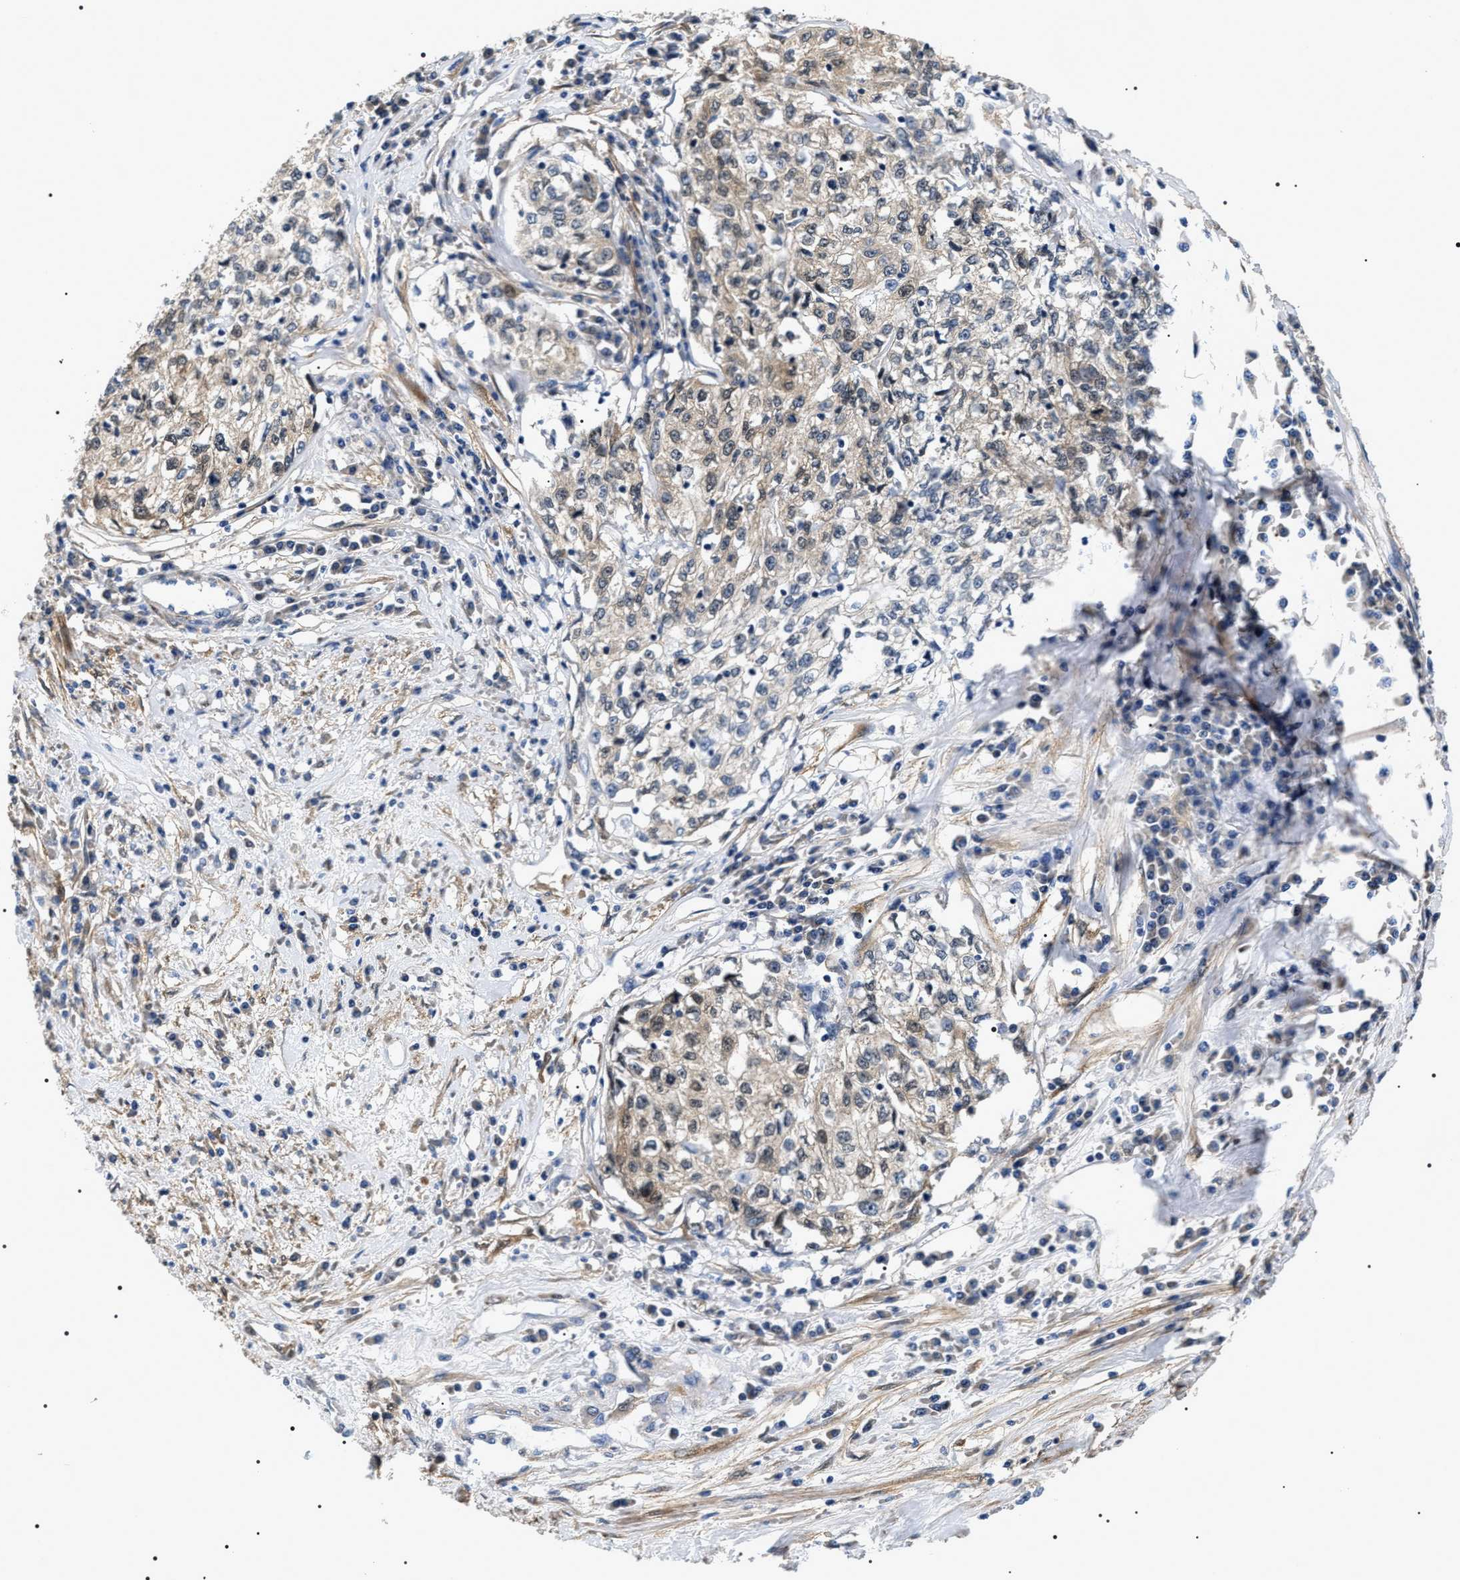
{"staining": {"intensity": "weak", "quantity": "<25%", "location": "cytoplasmic/membranous"}, "tissue": "cervical cancer", "cell_type": "Tumor cells", "image_type": "cancer", "snomed": [{"axis": "morphology", "description": "Squamous cell carcinoma, NOS"}, {"axis": "topography", "description": "Cervix"}], "caption": "IHC image of squamous cell carcinoma (cervical) stained for a protein (brown), which shows no expression in tumor cells. (Brightfield microscopy of DAB (3,3'-diaminobenzidine) IHC at high magnification).", "gene": "BAG2", "patient": {"sex": "female", "age": 57}}